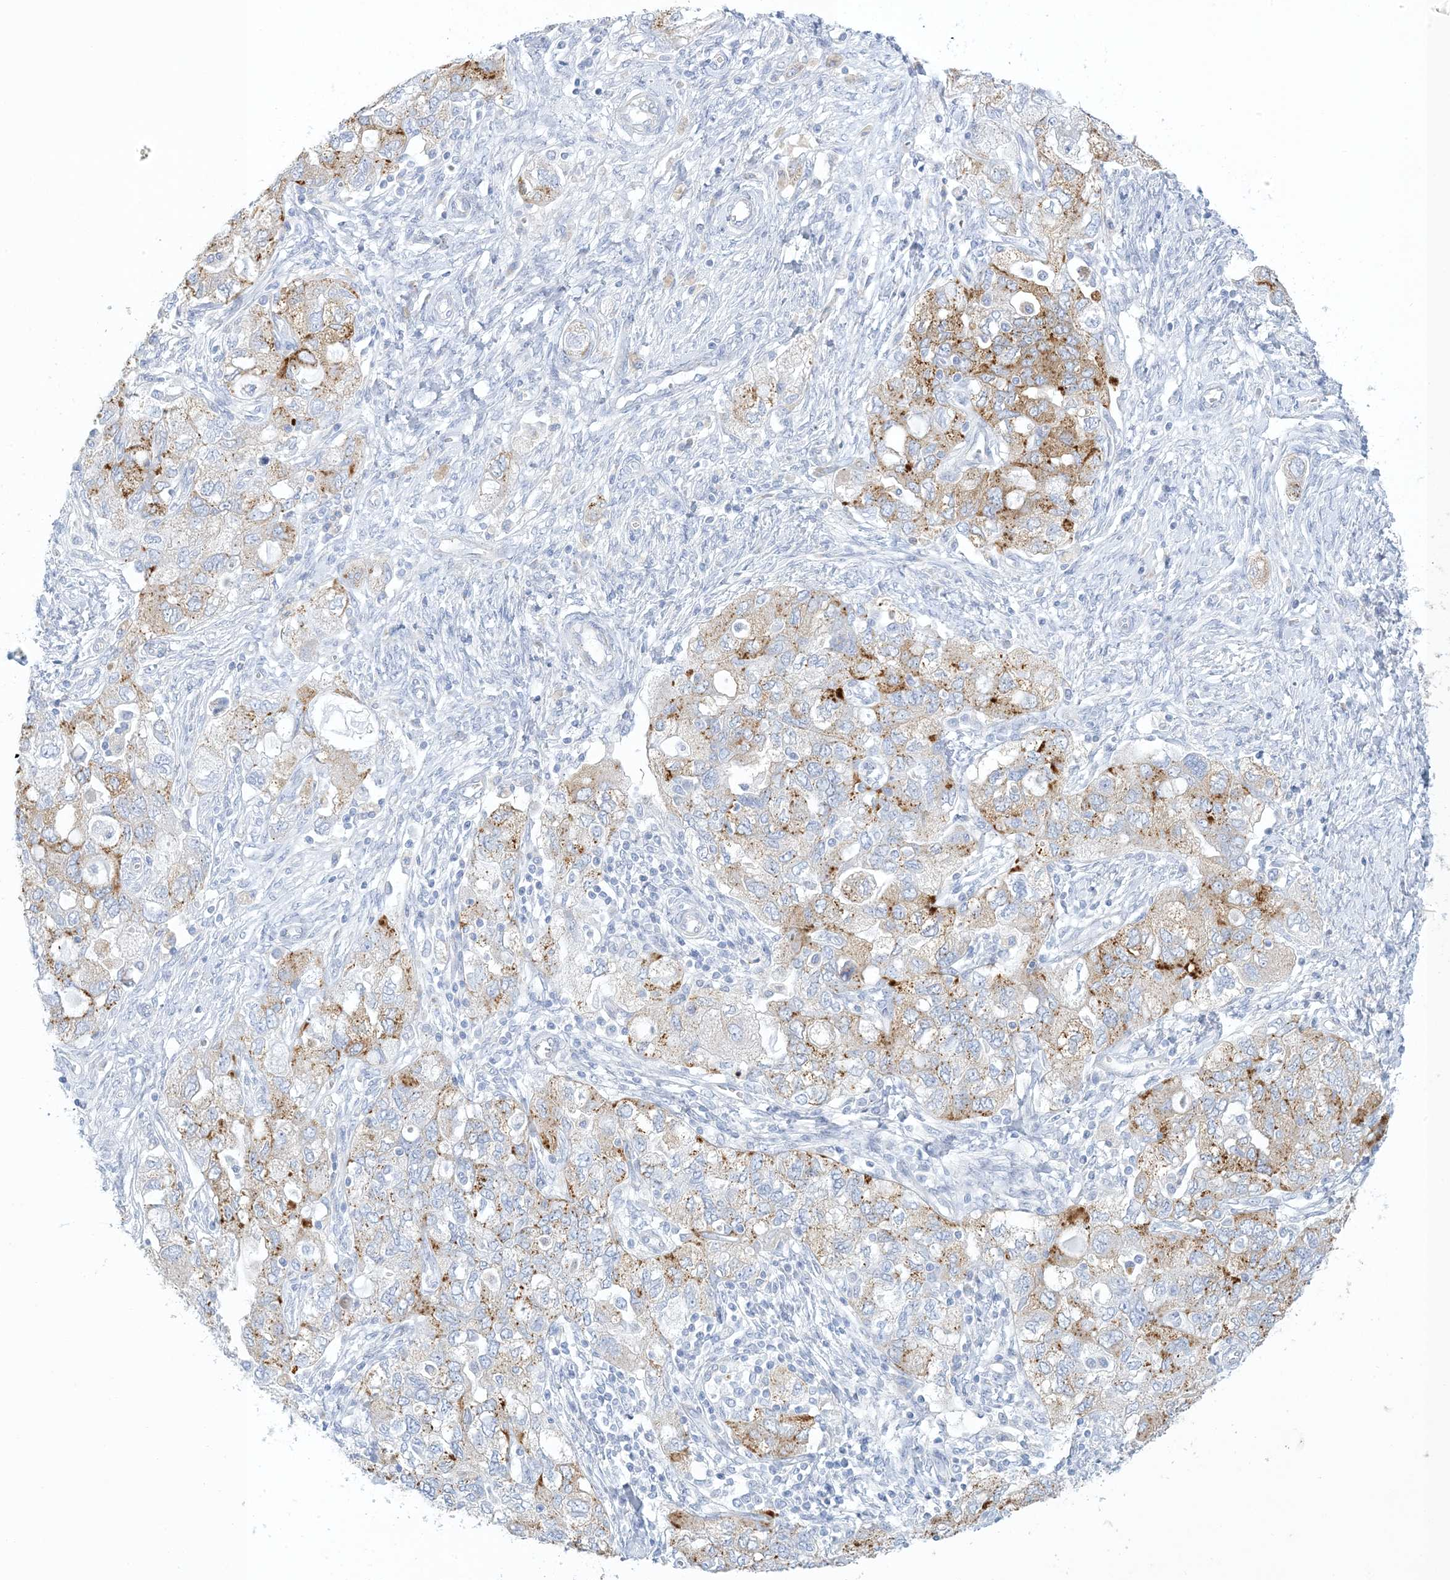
{"staining": {"intensity": "moderate", "quantity": "25%-75%", "location": "cytoplasmic/membranous"}, "tissue": "ovarian cancer", "cell_type": "Tumor cells", "image_type": "cancer", "snomed": [{"axis": "morphology", "description": "Carcinoma, NOS"}, {"axis": "morphology", "description": "Cystadenocarcinoma, serous, NOS"}, {"axis": "topography", "description": "Ovary"}], "caption": "High-magnification brightfield microscopy of serous cystadenocarcinoma (ovarian) stained with DAB (3,3'-diaminobenzidine) (brown) and counterstained with hematoxylin (blue). tumor cells exhibit moderate cytoplasmic/membranous expression is seen in approximately25%-75% of cells.", "gene": "XIRP2", "patient": {"sex": "female", "age": 69}}